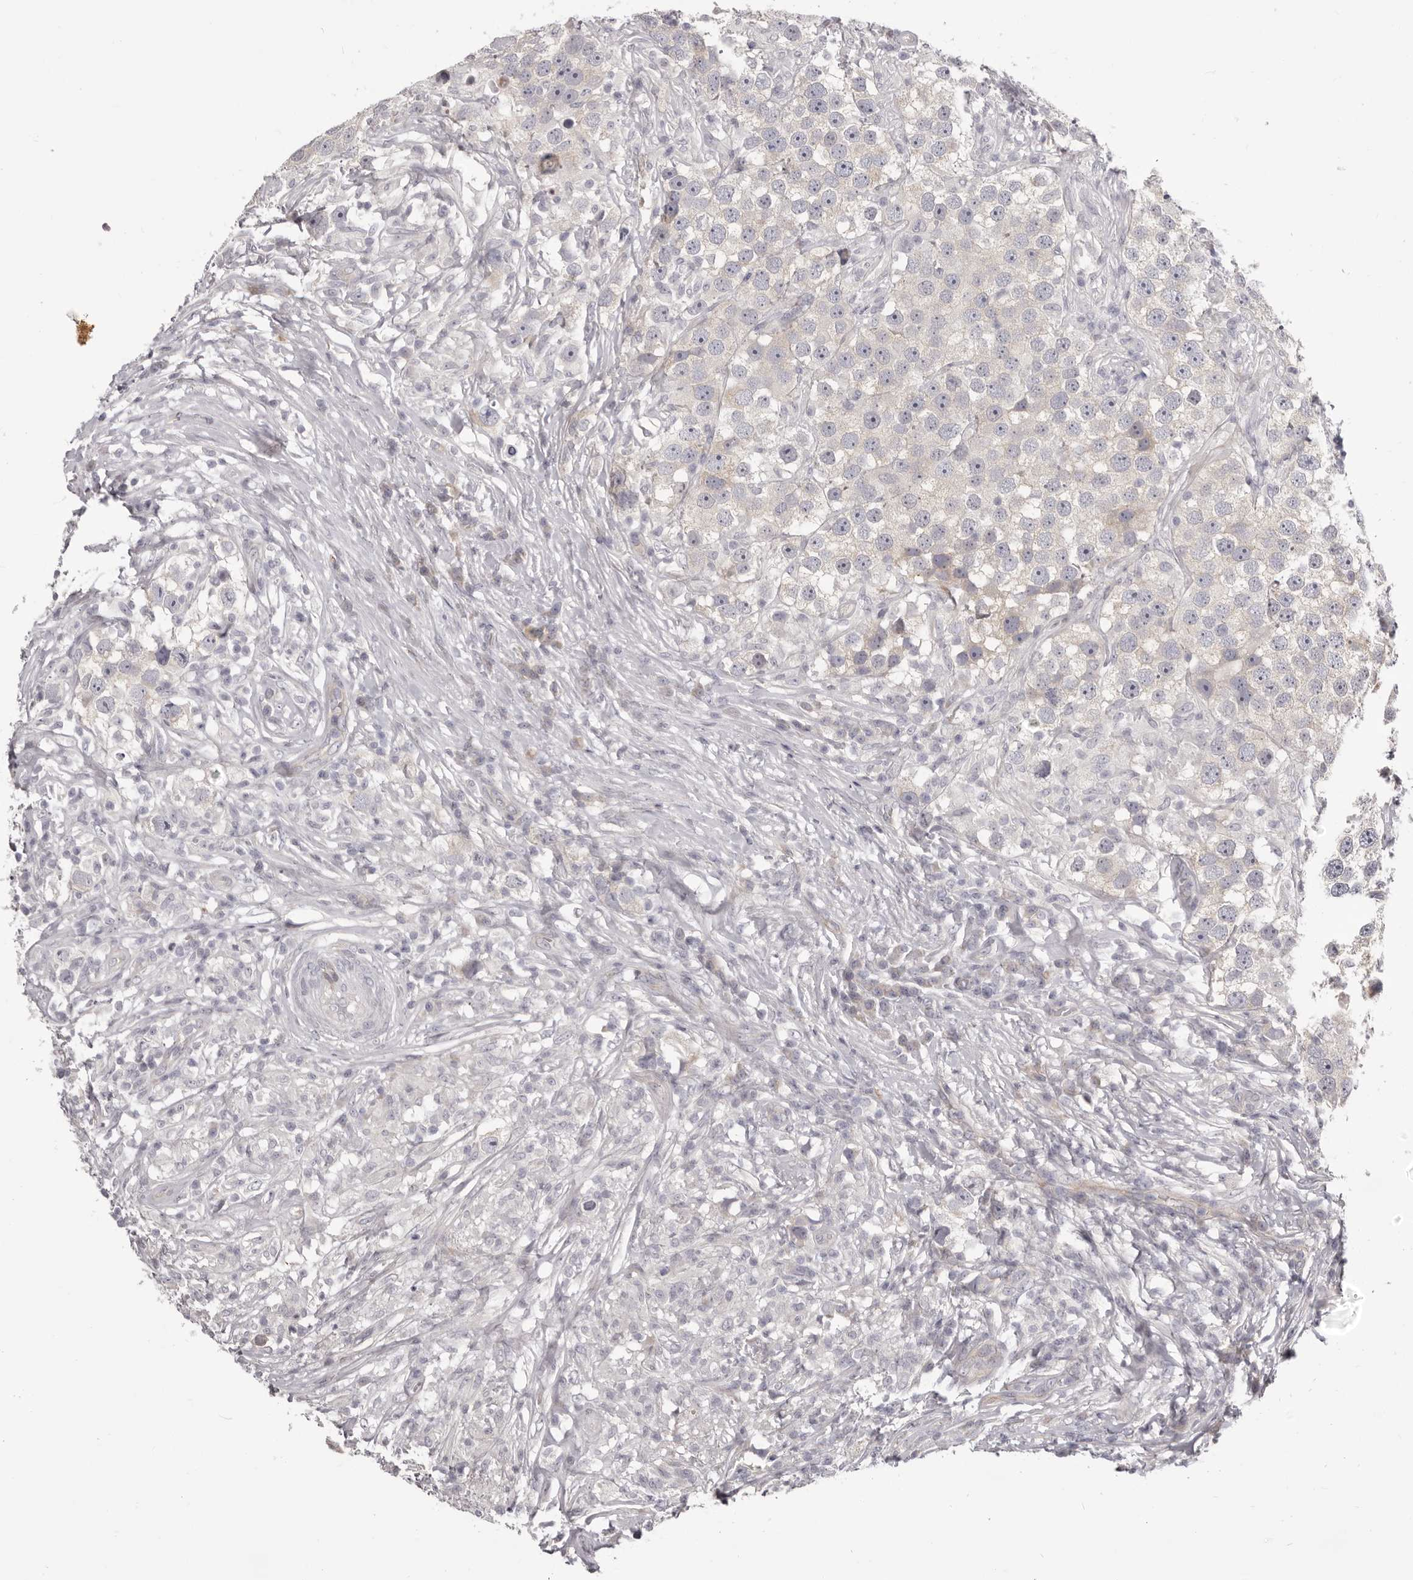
{"staining": {"intensity": "negative", "quantity": "none", "location": "none"}, "tissue": "testis cancer", "cell_type": "Tumor cells", "image_type": "cancer", "snomed": [{"axis": "morphology", "description": "Seminoma, NOS"}, {"axis": "topography", "description": "Testis"}], "caption": "A high-resolution photomicrograph shows immunohistochemistry (IHC) staining of testis cancer (seminoma), which demonstrates no significant expression in tumor cells.", "gene": "OTUD3", "patient": {"sex": "male", "age": 49}}